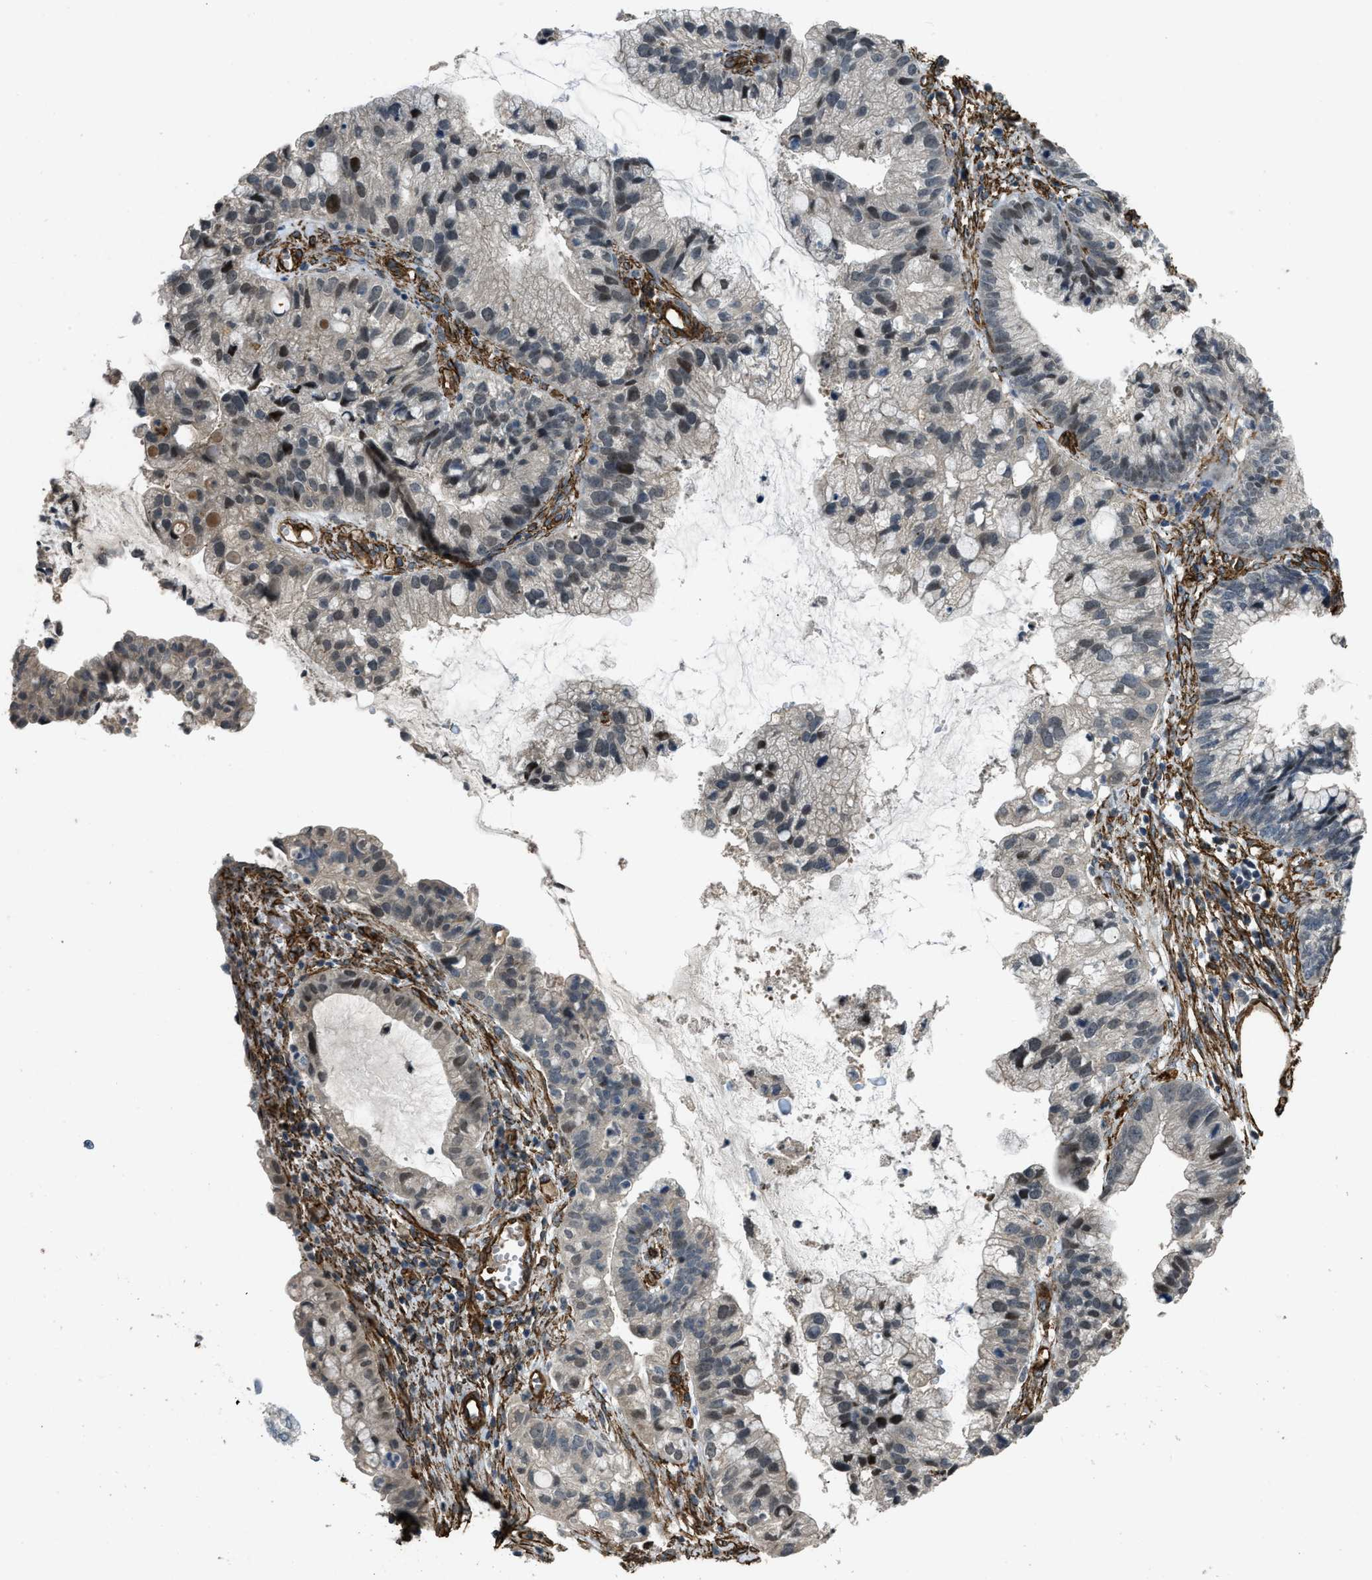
{"staining": {"intensity": "strong", "quantity": "<25%", "location": "nuclear"}, "tissue": "cervical cancer", "cell_type": "Tumor cells", "image_type": "cancer", "snomed": [{"axis": "morphology", "description": "Adenocarcinoma, NOS"}, {"axis": "topography", "description": "Cervix"}], "caption": "Cervical adenocarcinoma was stained to show a protein in brown. There is medium levels of strong nuclear positivity in approximately <25% of tumor cells. (DAB (3,3'-diaminobenzidine) IHC, brown staining for protein, blue staining for nuclei).", "gene": "NMB", "patient": {"sex": "female", "age": 44}}